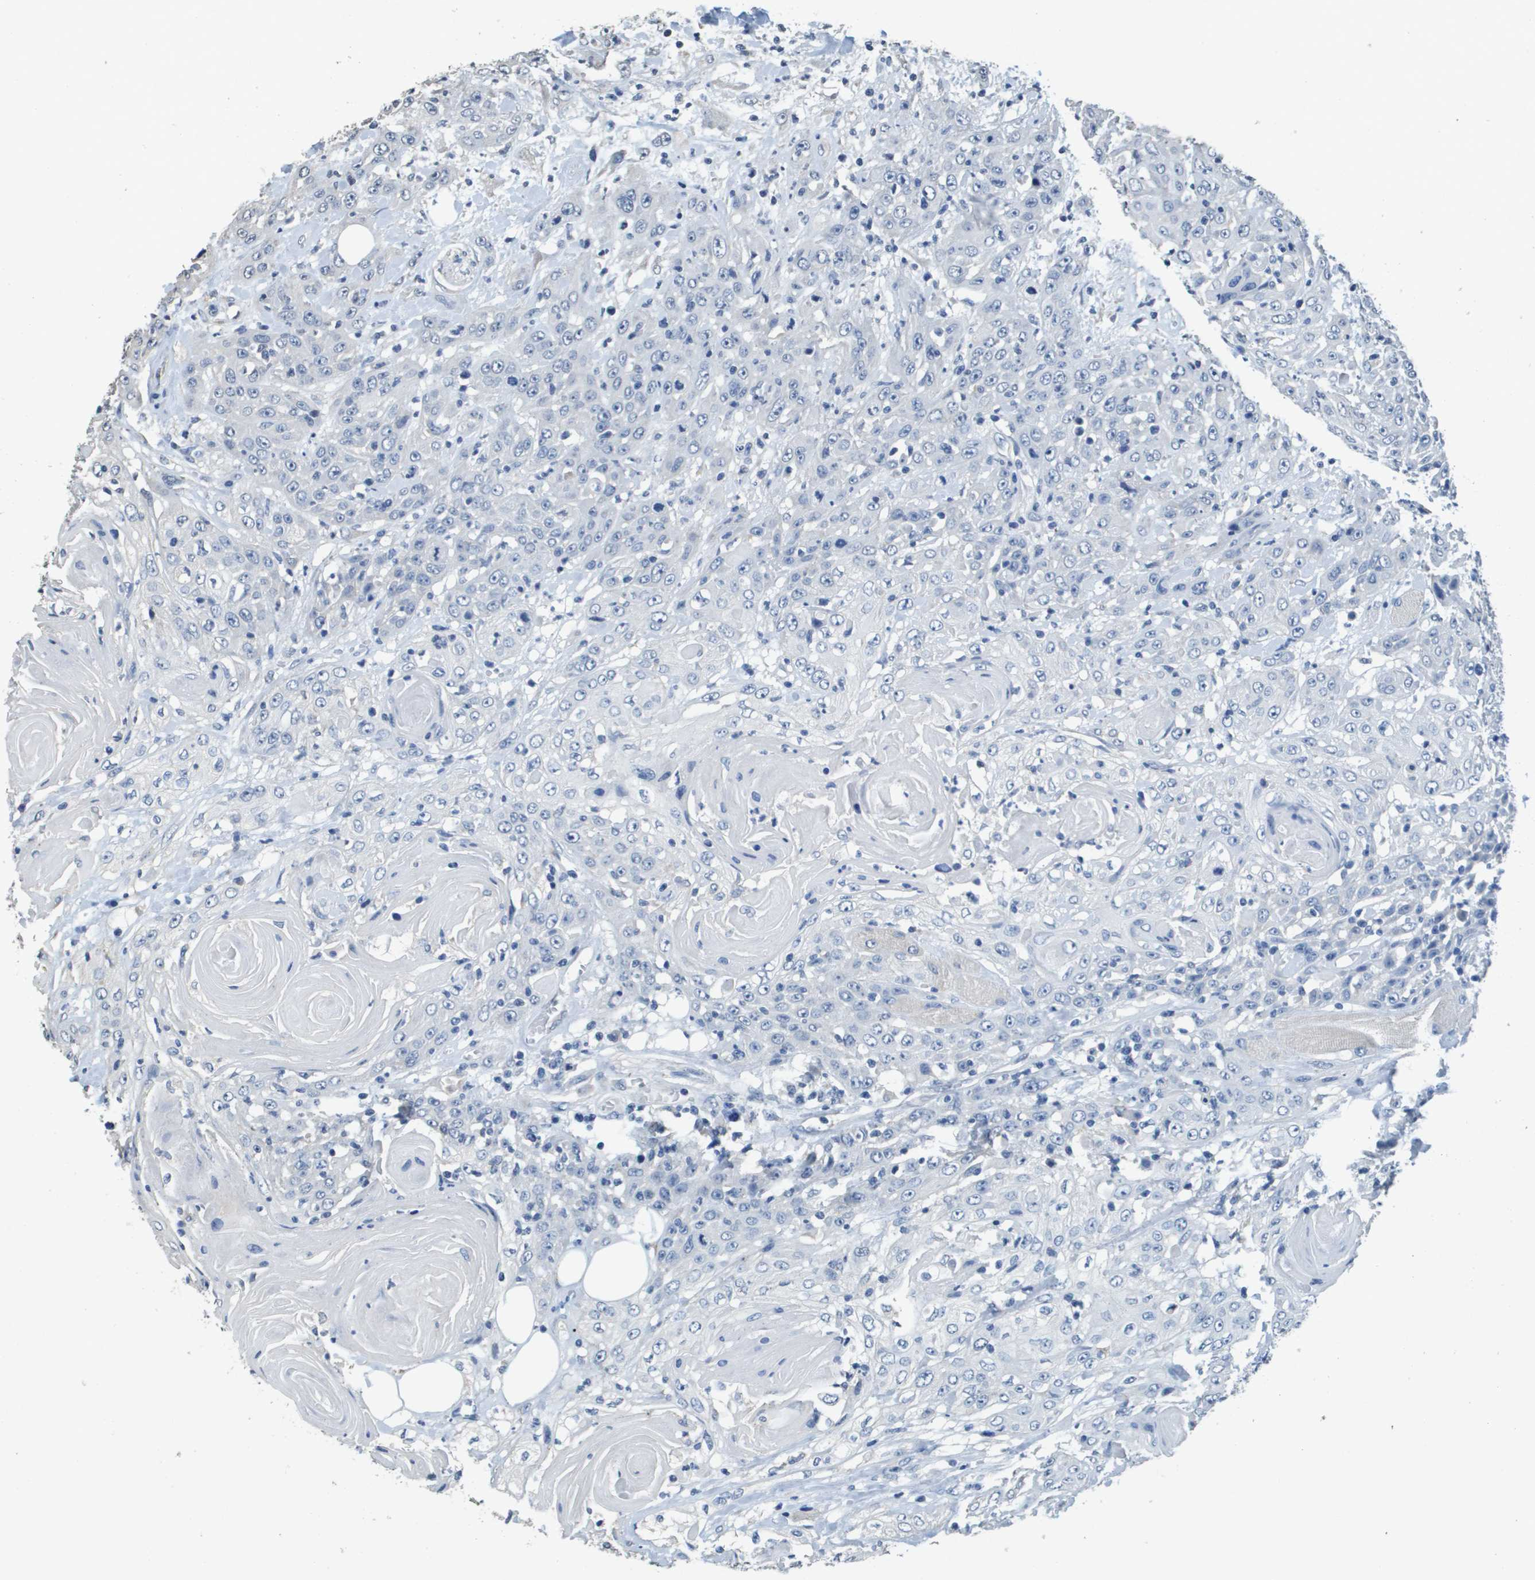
{"staining": {"intensity": "negative", "quantity": "none", "location": "none"}, "tissue": "head and neck cancer", "cell_type": "Tumor cells", "image_type": "cancer", "snomed": [{"axis": "morphology", "description": "Squamous cell carcinoma, NOS"}, {"axis": "topography", "description": "Head-Neck"}], "caption": "IHC micrograph of neoplastic tissue: human head and neck cancer (squamous cell carcinoma) stained with DAB demonstrates no significant protein positivity in tumor cells.", "gene": "MT3", "patient": {"sex": "female", "age": 84}}